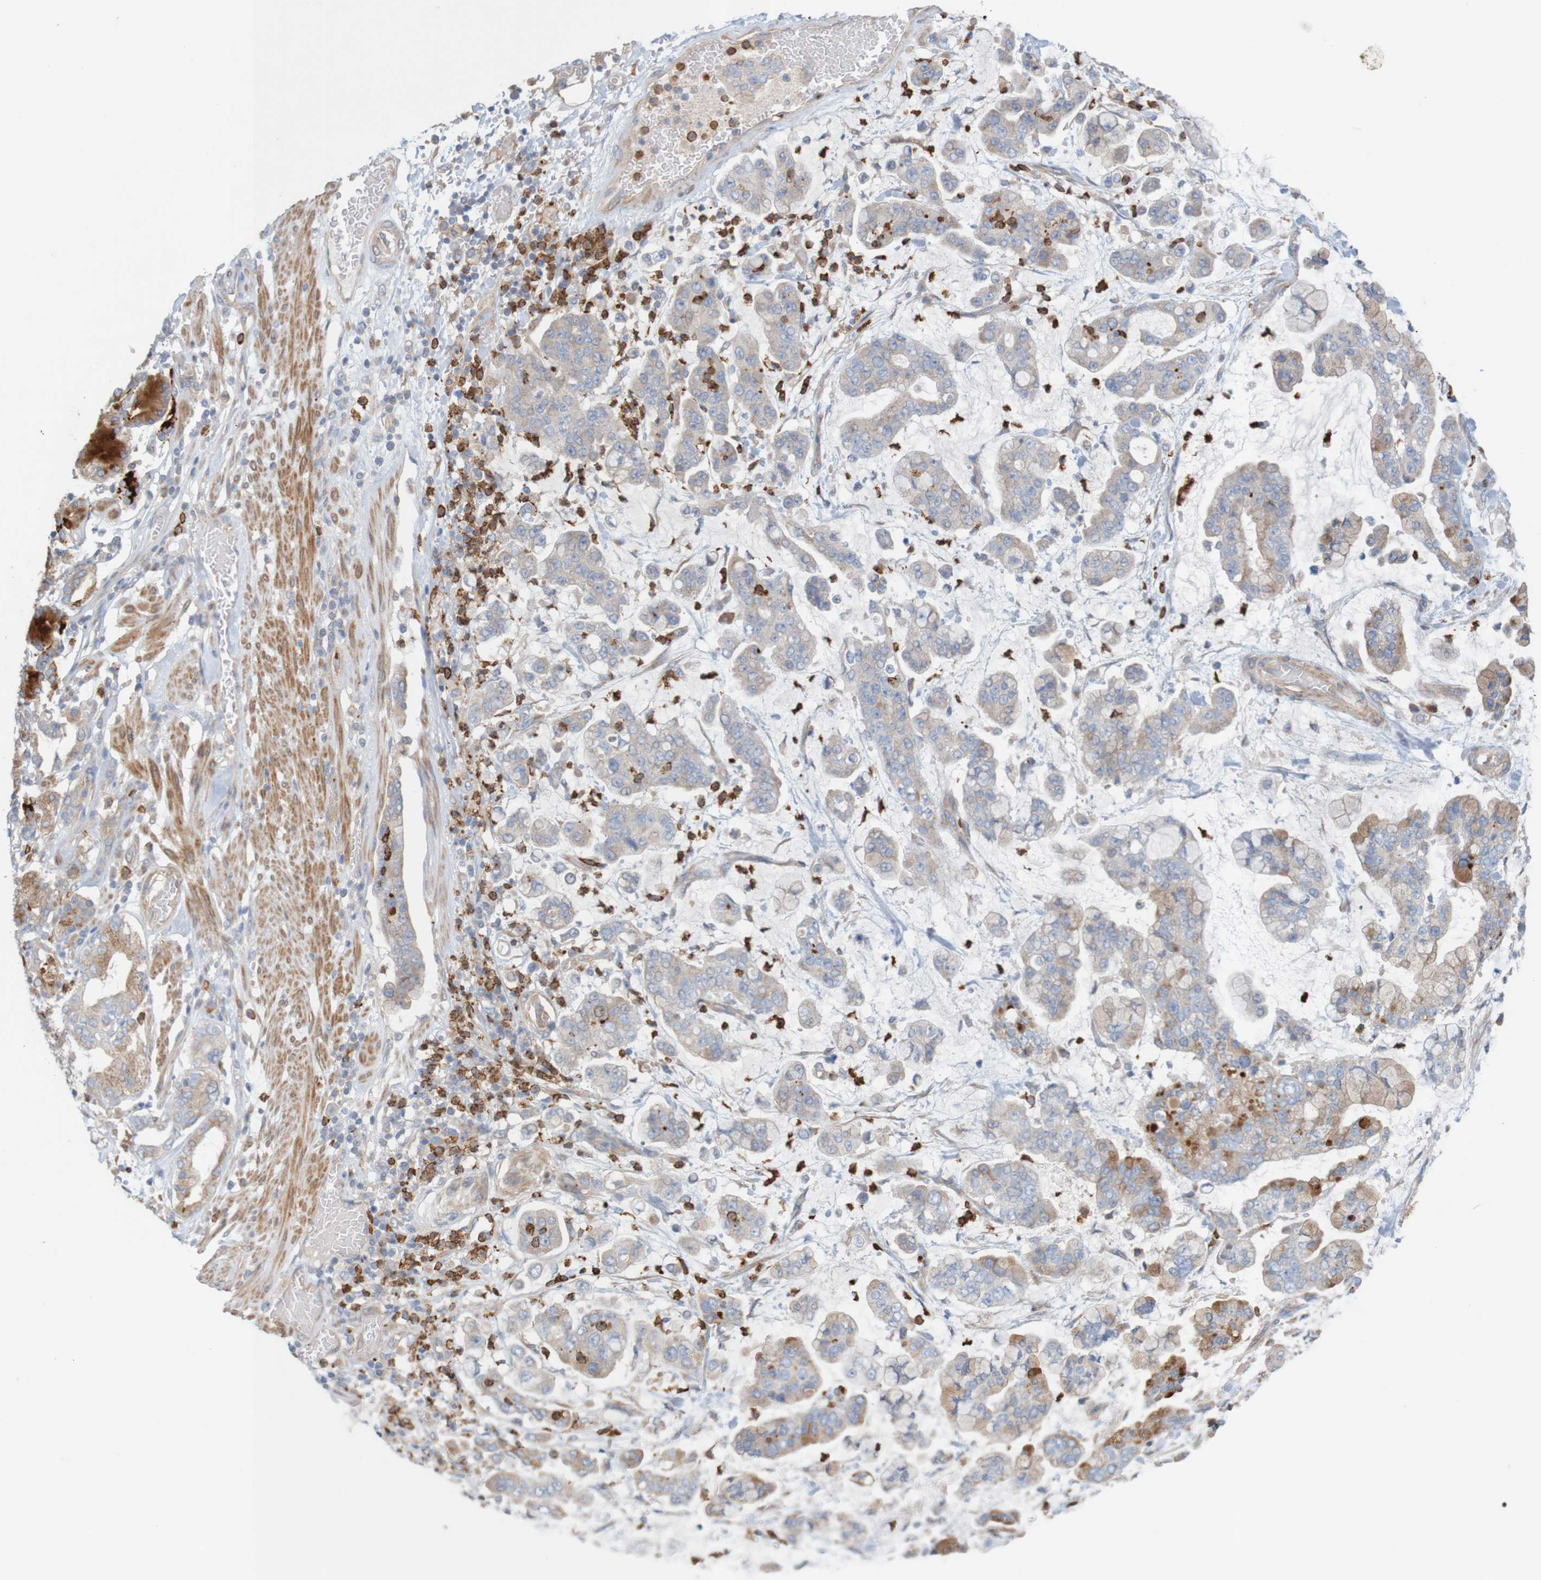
{"staining": {"intensity": "weak", "quantity": "<25%", "location": "cytoplasmic/membranous"}, "tissue": "stomach cancer", "cell_type": "Tumor cells", "image_type": "cancer", "snomed": [{"axis": "morphology", "description": "Normal tissue, NOS"}, {"axis": "morphology", "description": "Adenocarcinoma, NOS"}, {"axis": "topography", "description": "Stomach, upper"}, {"axis": "topography", "description": "Stomach"}], "caption": "Adenocarcinoma (stomach) stained for a protein using IHC shows no positivity tumor cells.", "gene": "KRT23", "patient": {"sex": "male", "age": 76}}